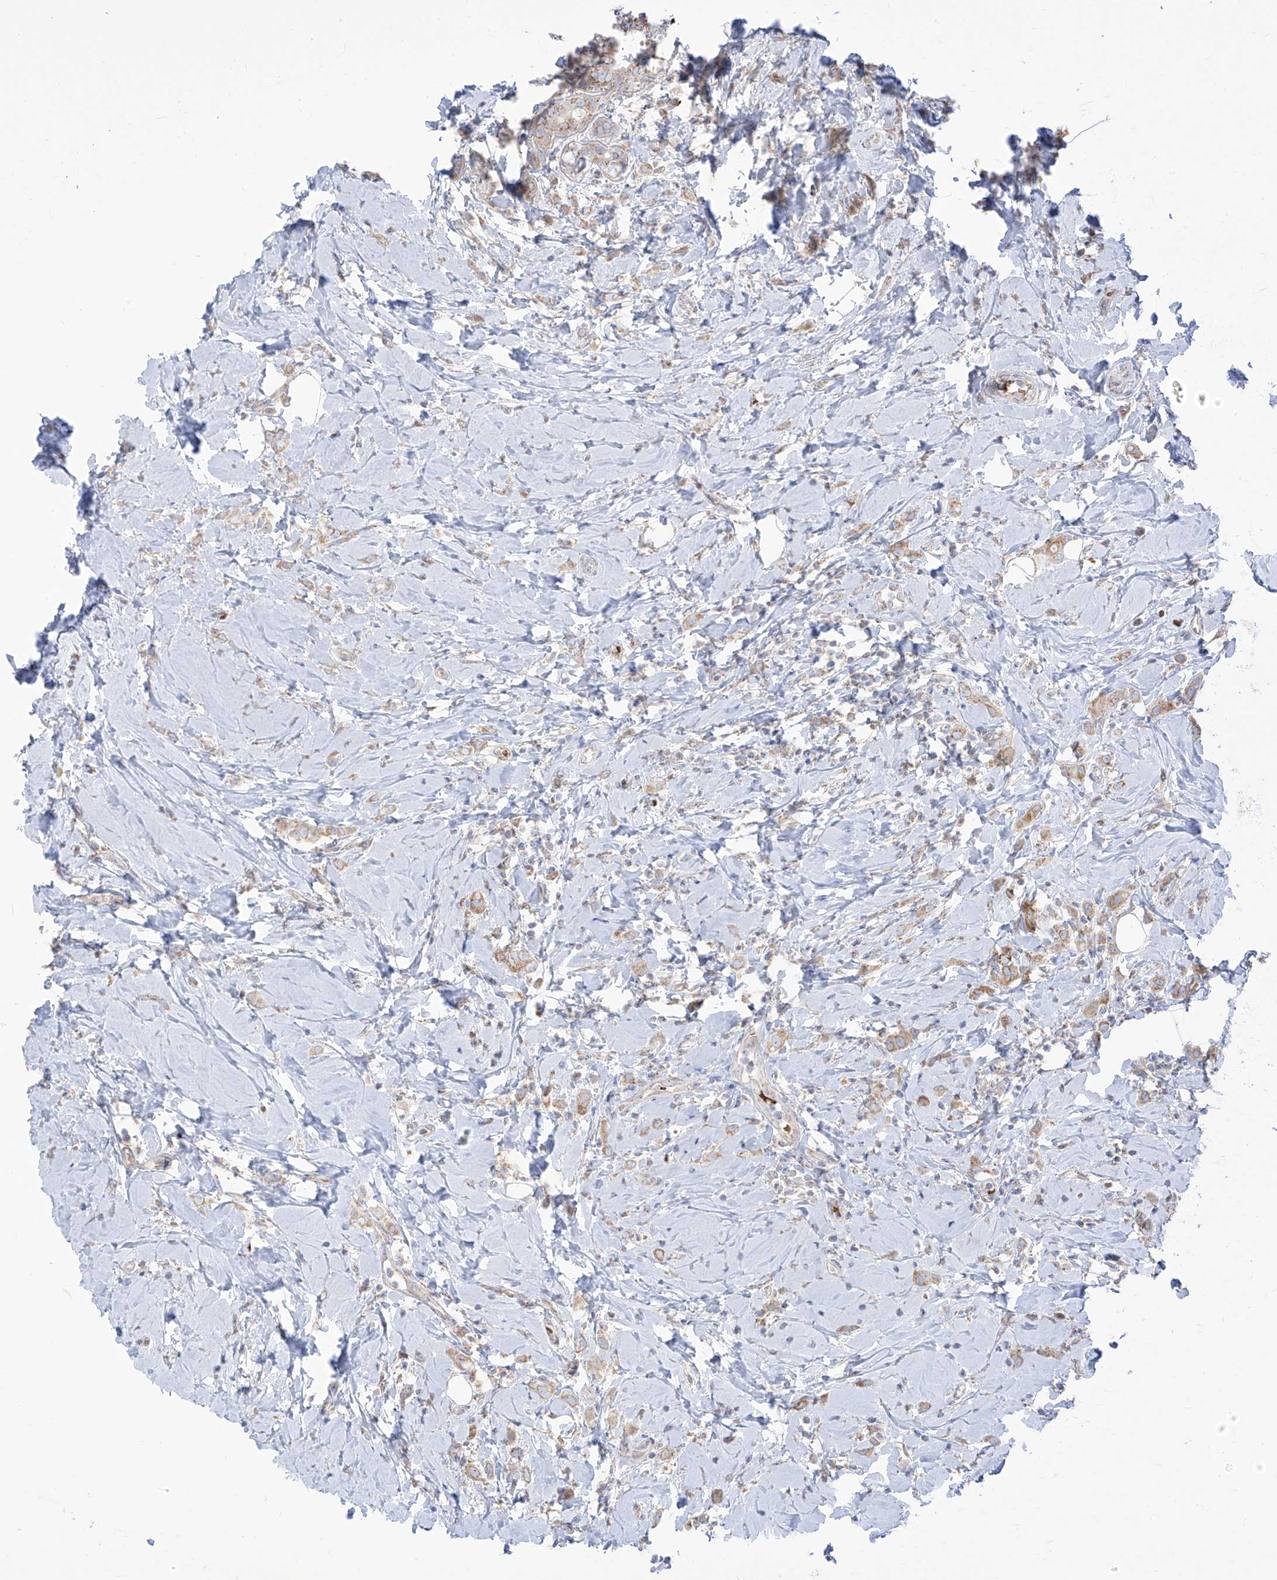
{"staining": {"intensity": "weak", "quantity": ">75%", "location": "cytoplasmic/membranous"}, "tissue": "breast cancer", "cell_type": "Tumor cells", "image_type": "cancer", "snomed": [{"axis": "morphology", "description": "Lobular carcinoma"}, {"axis": "topography", "description": "Breast"}], "caption": "Immunohistochemical staining of human lobular carcinoma (breast) exhibits weak cytoplasmic/membranous protein staining in about >75% of tumor cells.", "gene": "ARHGEF40", "patient": {"sex": "female", "age": 47}}